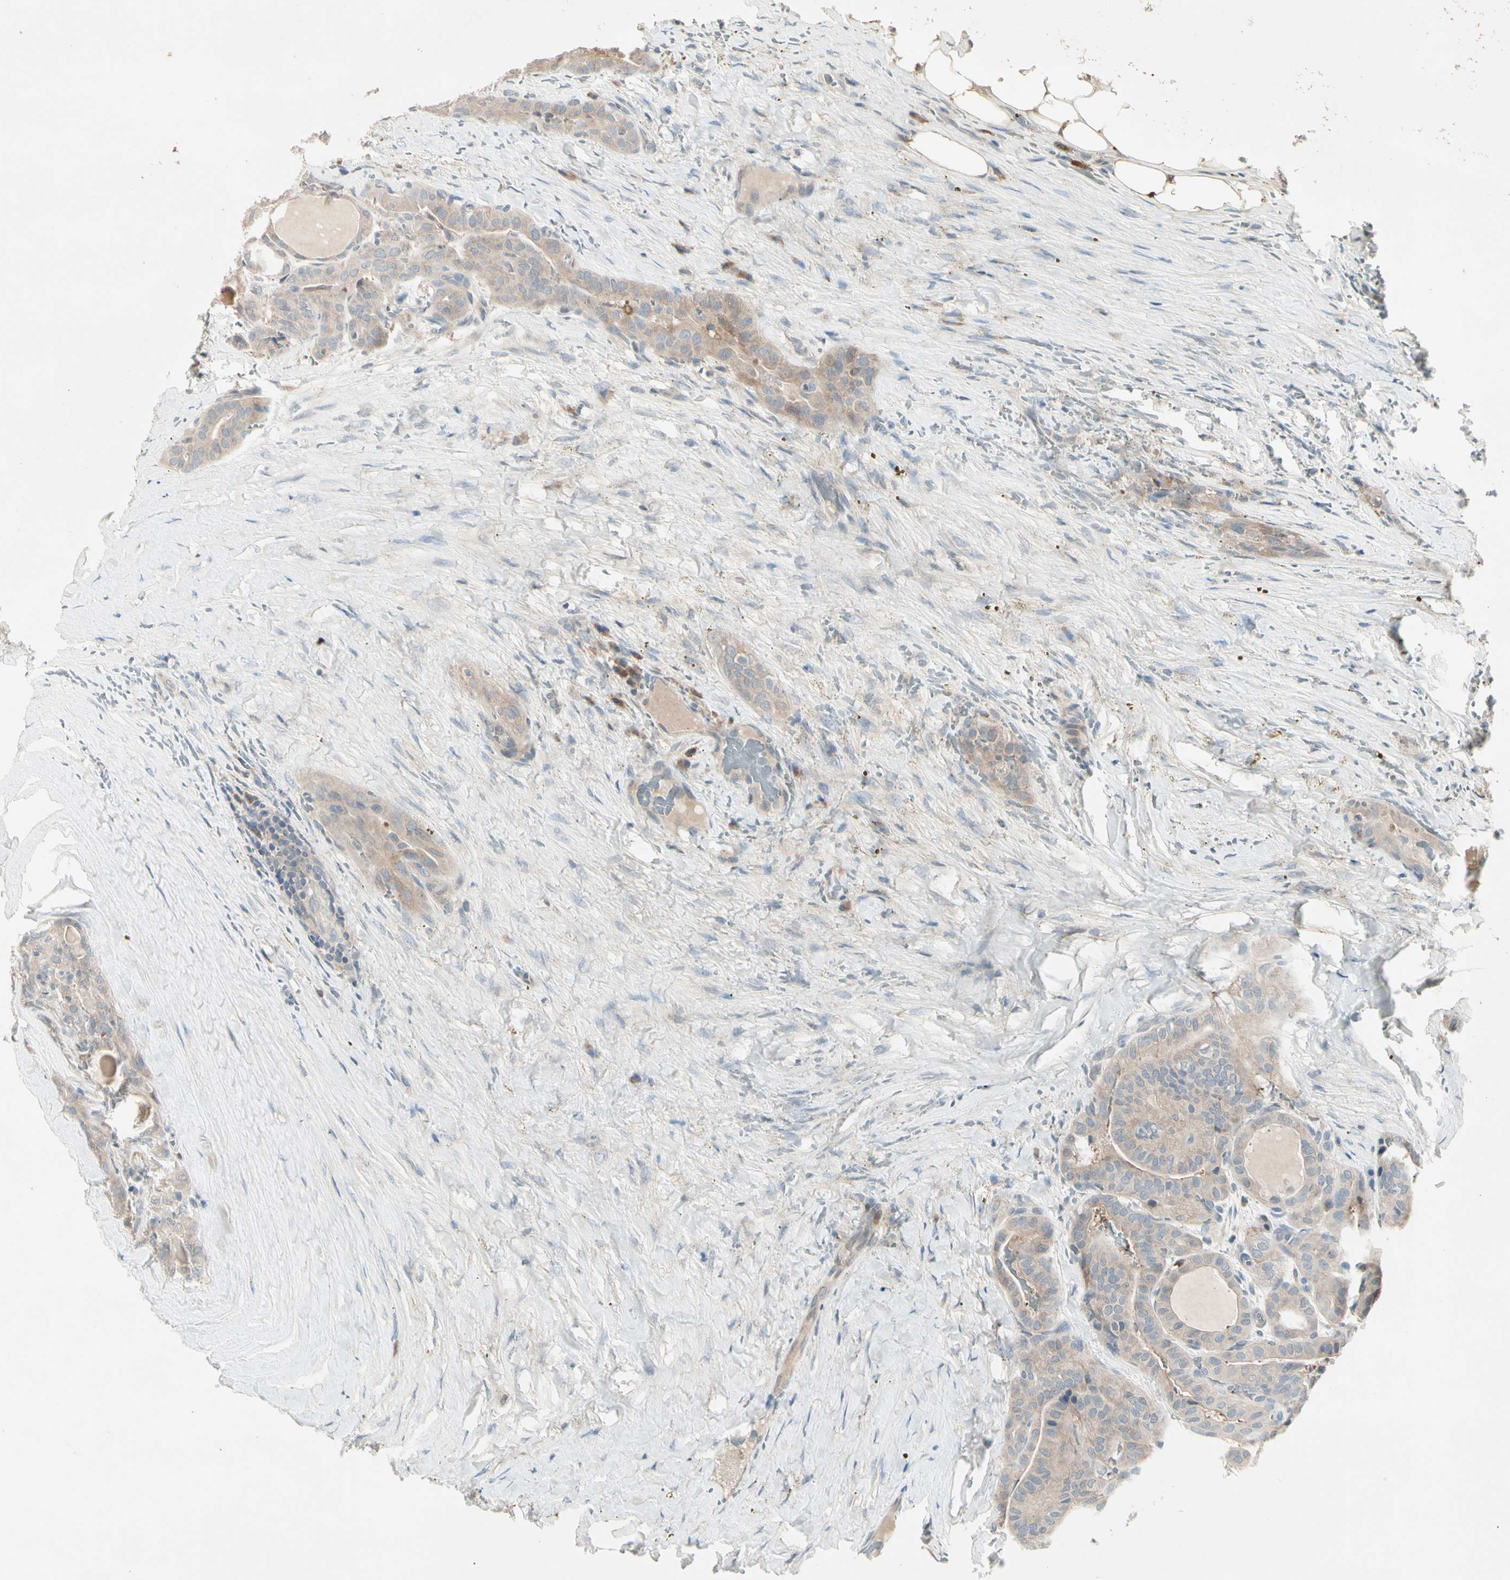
{"staining": {"intensity": "weak", "quantity": ">75%", "location": "cytoplasmic/membranous"}, "tissue": "thyroid cancer", "cell_type": "Tumor cells", "image_type": "cancer", "snomed": [{"axis": "morphology", "description": "Papillary adenocarcinoma, NOS"}, {"axis": "topography", "description": "Thyroid gland"}], "caption": "DAB (3,3'-diaminobenzidine) immunohistochemical staining of thyroid papillary adenocarcinoma reveals weak cytoplasmic/membranous protein staining in about >75% of tumor cells.", "gene": "IL1R1", "patient": {"sex": "male", "age": 77}}